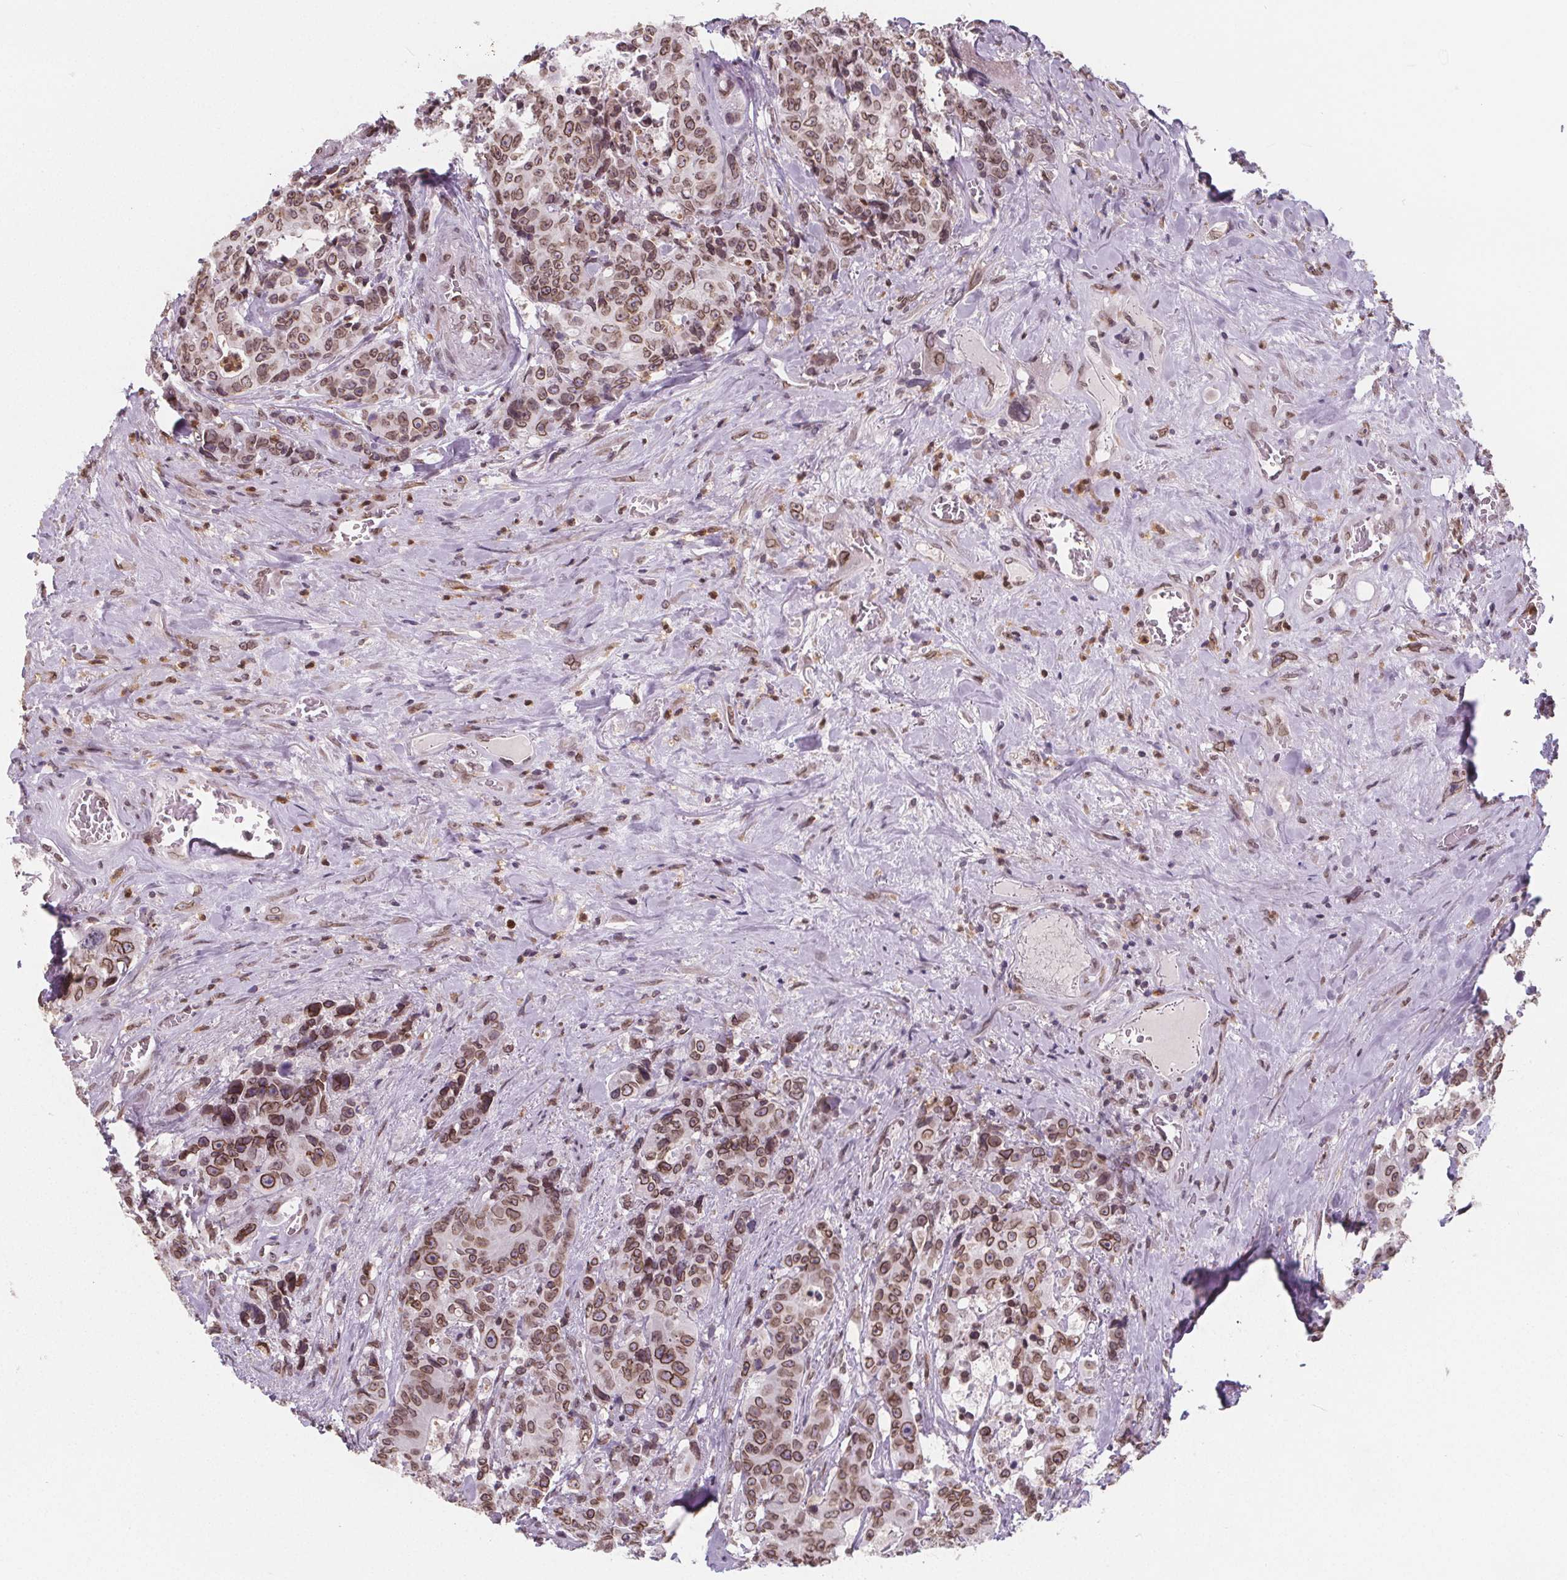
{"staining": {"intensity": "moderate", "quantity": ">75%", "location": "cytoplasmic/membranous,nuclear"}, "tissue": "colorectal cancer", "cell_type": "Tumor cells", "image_type": "cancer", "snomed": [{"axis": "morphology", "description": "Adenocarcinoma, NOS"}, {"axis": "topography", "description": "Colon"}], "caption": "Immunohistochemical staining of colorectal cancer exhibits medium levels of moderate cytoplasmic/membranous and nuclear protein positivity in approximately >75% of tumor cells.", "gene": "TTC39C", "patient": {"sex": "male", "age": 71}}